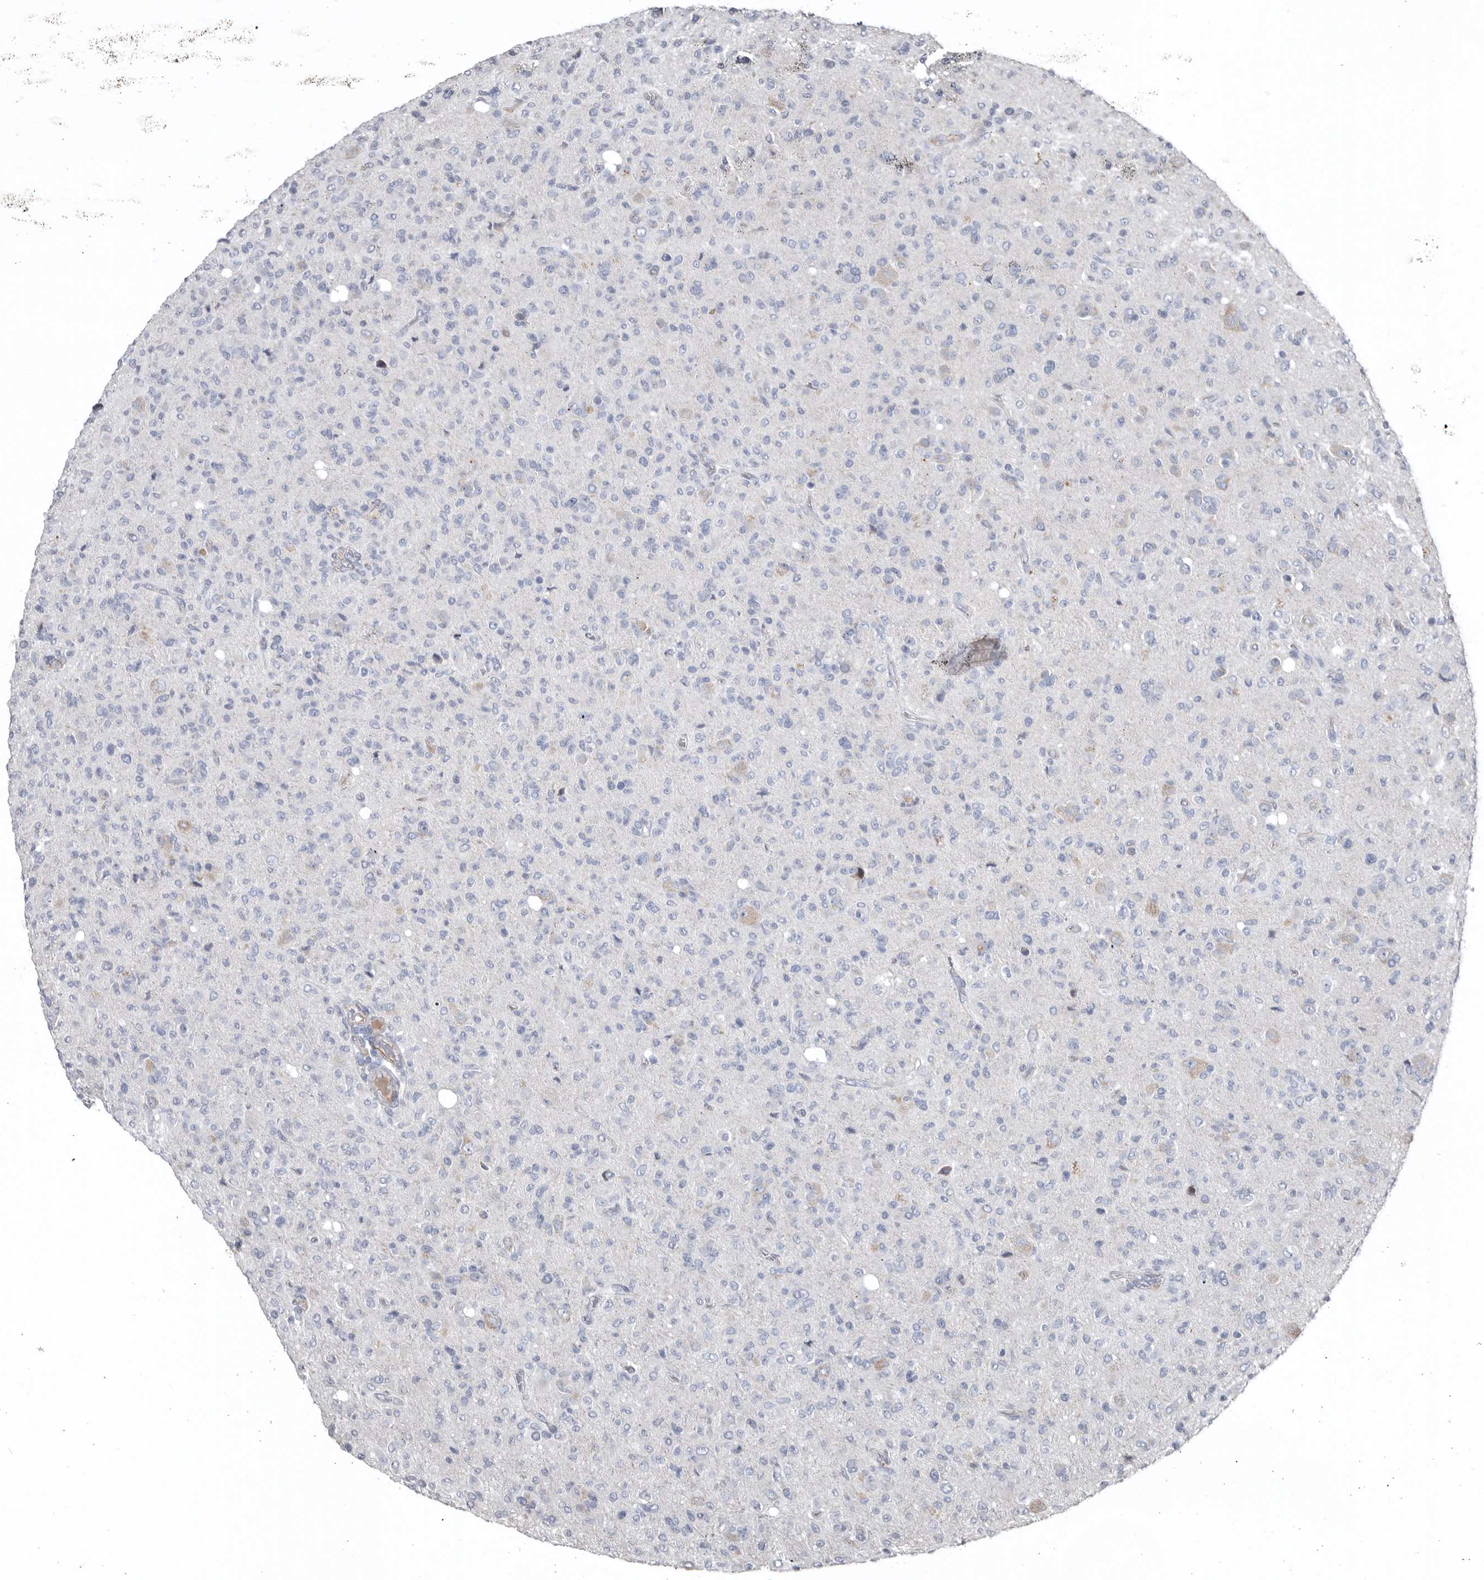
{"staining": {"intensity": "negative", "quantity": "none", "location": "none"}, "tissue": "glioma", "cell_type": "Tumor cells", "image_type": "cancer", "snomed": [{"axis": "morphology", "description": "Glioma, malignant, High grade"}, {"axis": "topography", "description": "Brain"}], "caption": "The micrograph displays no significant staining in tumor cells of glioma.", "gene": "ZNF114", "patient": {"sex": "female", "age": 57}}